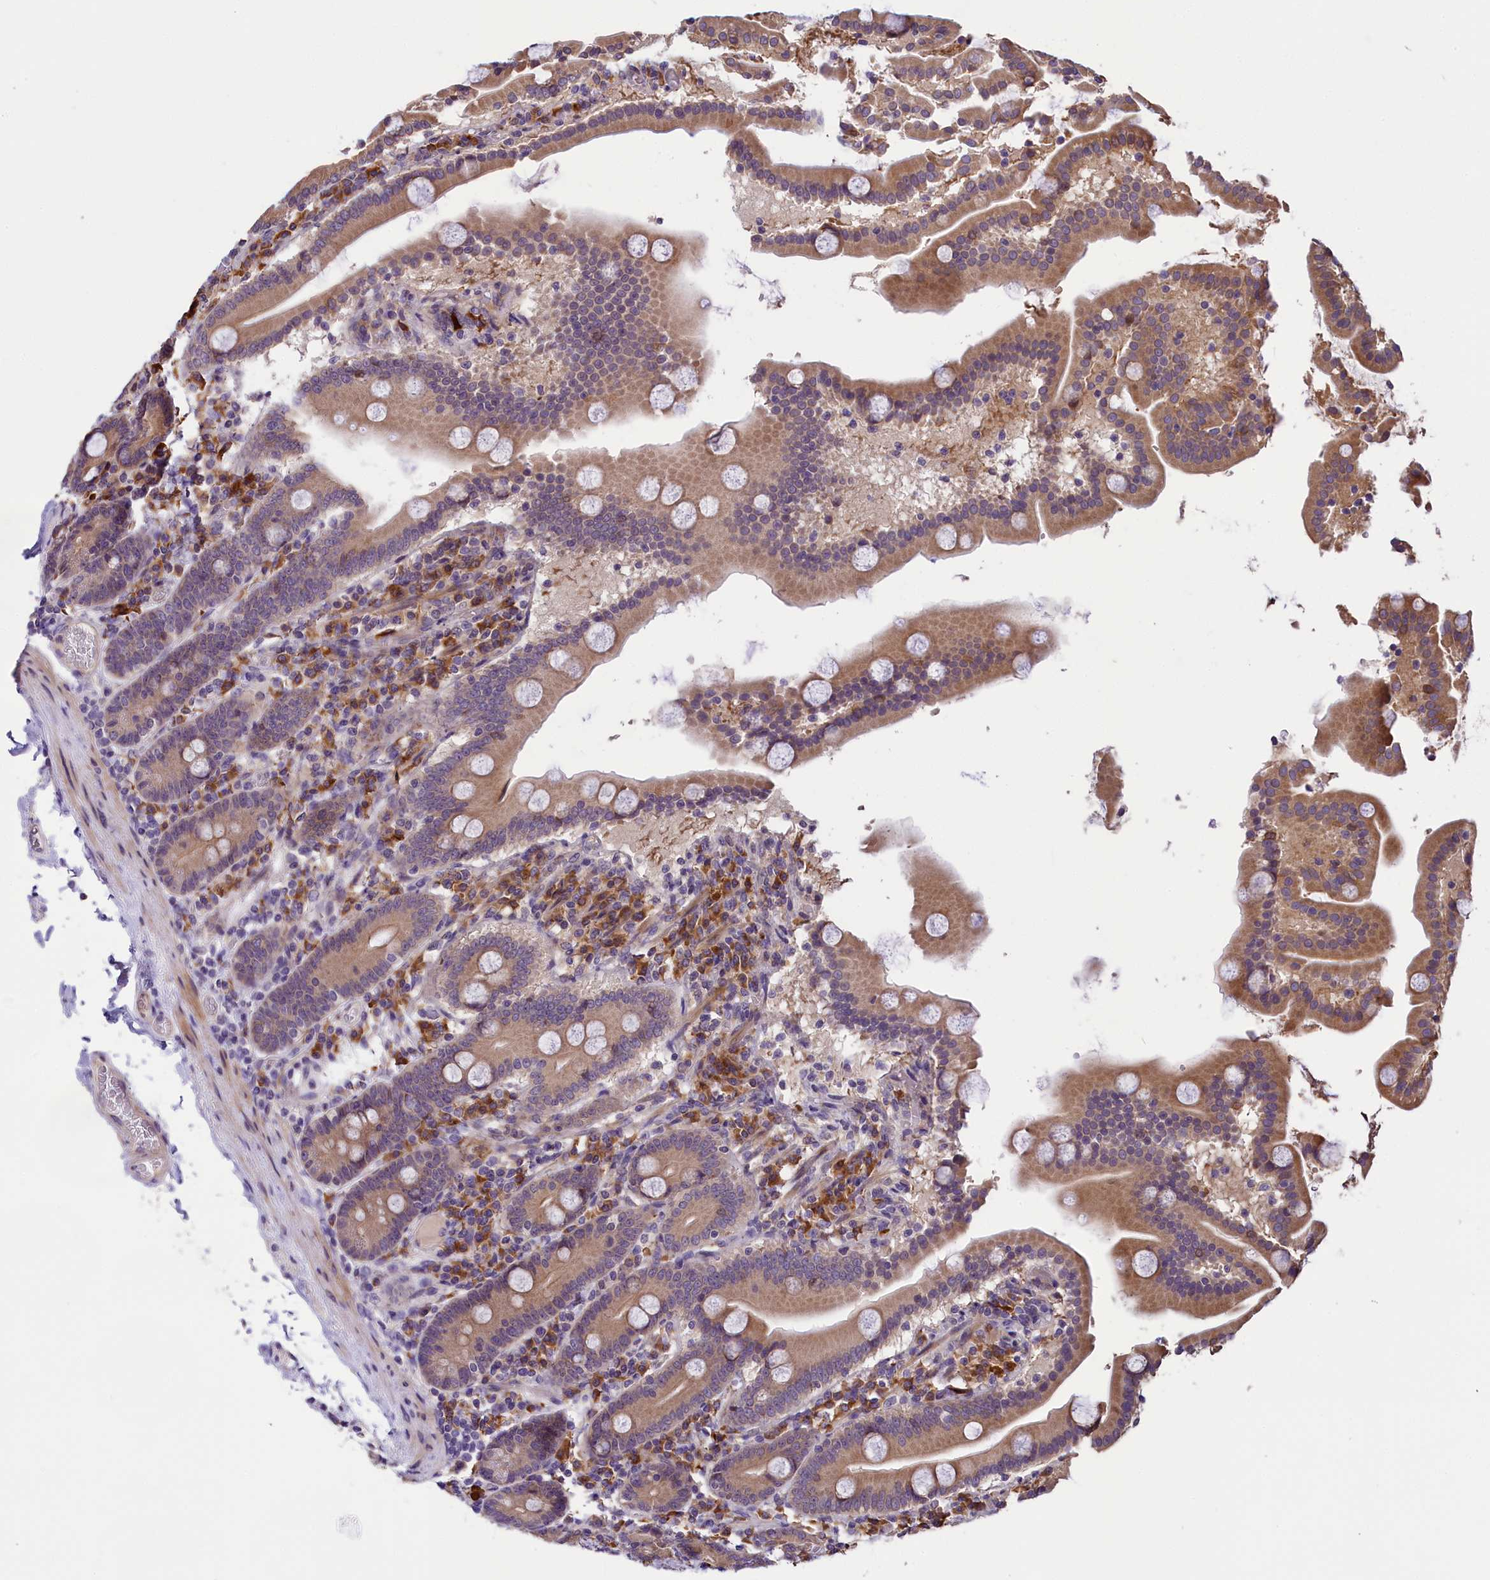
{"staining": {"intensity": "moderate", "quantity": ">75%", "location": "cytoplasmic/membranous"}, "tissue": "duodenum", "cell_type": "Glandular cells", "image_type": "normal", "snomed": [{"axis": "morphology", "description": "Normal tissue, NOS"}, {"axis": "topography", "description": "Duodenum"}], "caption": "Moderate cytoplasmic/membranous expression is identified in about >75% of glandular cells in unremarkable duodenum.", "gene": "ABCC10", "patient": {"sex": "male", "age": 55}}